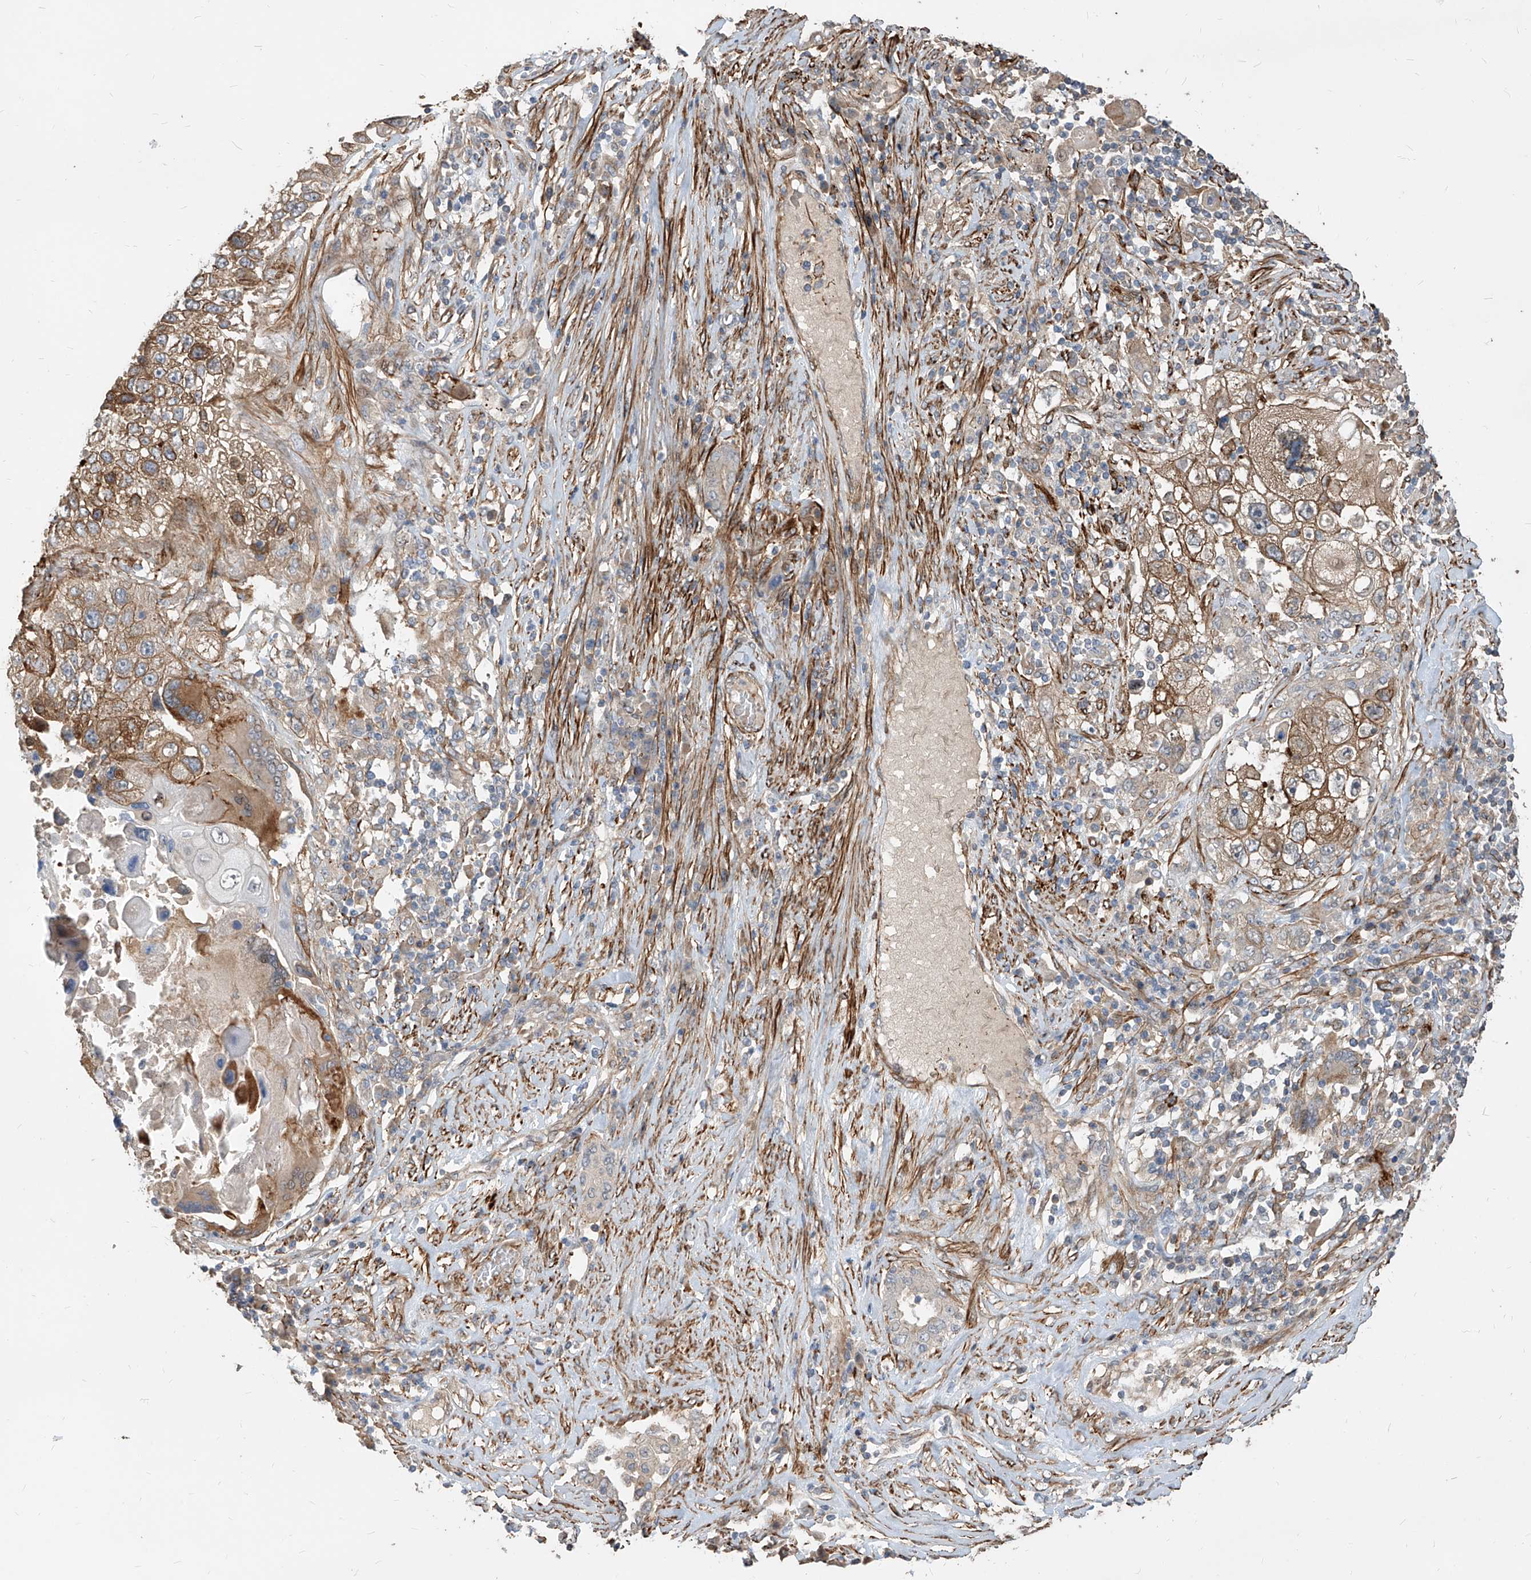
{"staining": {"intensity": "moderate", "quantity": ">75%", "location": "cytoplasmic/membranous"}, "tissue": "lung cancer", "cell_type": "Tumor cells", "image_type": "cancer", "snomed": [{"axis": "morphology", "description": "Squamous cell carcinoma, NOS"}, {"axis": "topography", "description": "Lung"}], "caption": "A photomicrograph of lung squamous cell carcinoma stained for a protein shows moderate cytoplasmic/membranous brown staining in tumor cells.", "gene": "FAM83B", "patient": {"sex": "male", "age": 61}}